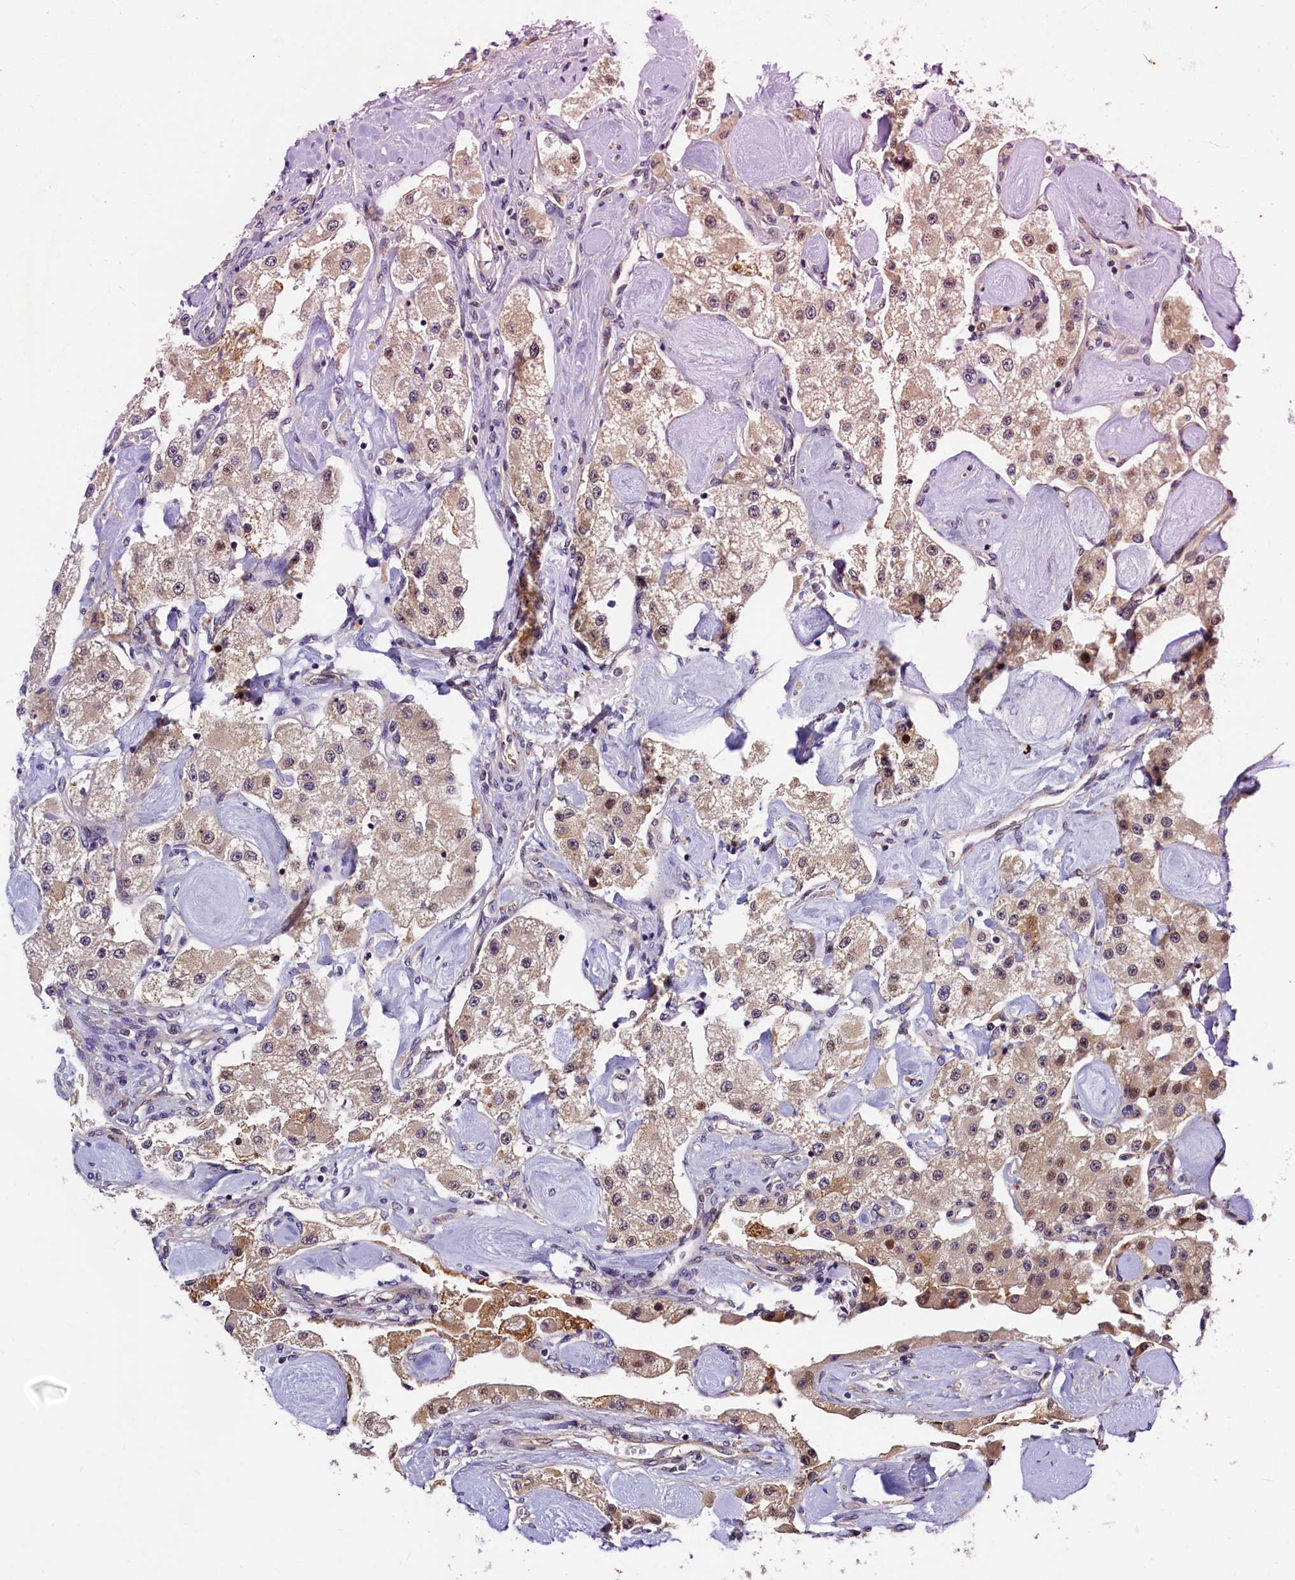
{"staining": {"intensity": "moderate", "quantity": "<25%", "location": "cytoplasmic/membranous,nuclear"}, "tissue": "carcinoid", "cell_type": "Tumor cells", "image_type": "cancer", "snomed": [{"axis": "morphology", "description": "Carcinoid, malignant, NOS"}, {"axis": "topography", "description": "Pancreas"}], "caption": "A low amount of moderate cytoplasmic/membranous and nuclear staining is seen in approximately <25% of tumor cells in carcinoid tissue. The staining was performed using DAB to visualize the protein expression in brown, while the nuclei were stained in blue with hematoxylin (Magnification: 20x).", "gene": "SLC16A14", "patient": {"sex": "male", "age": 41}}